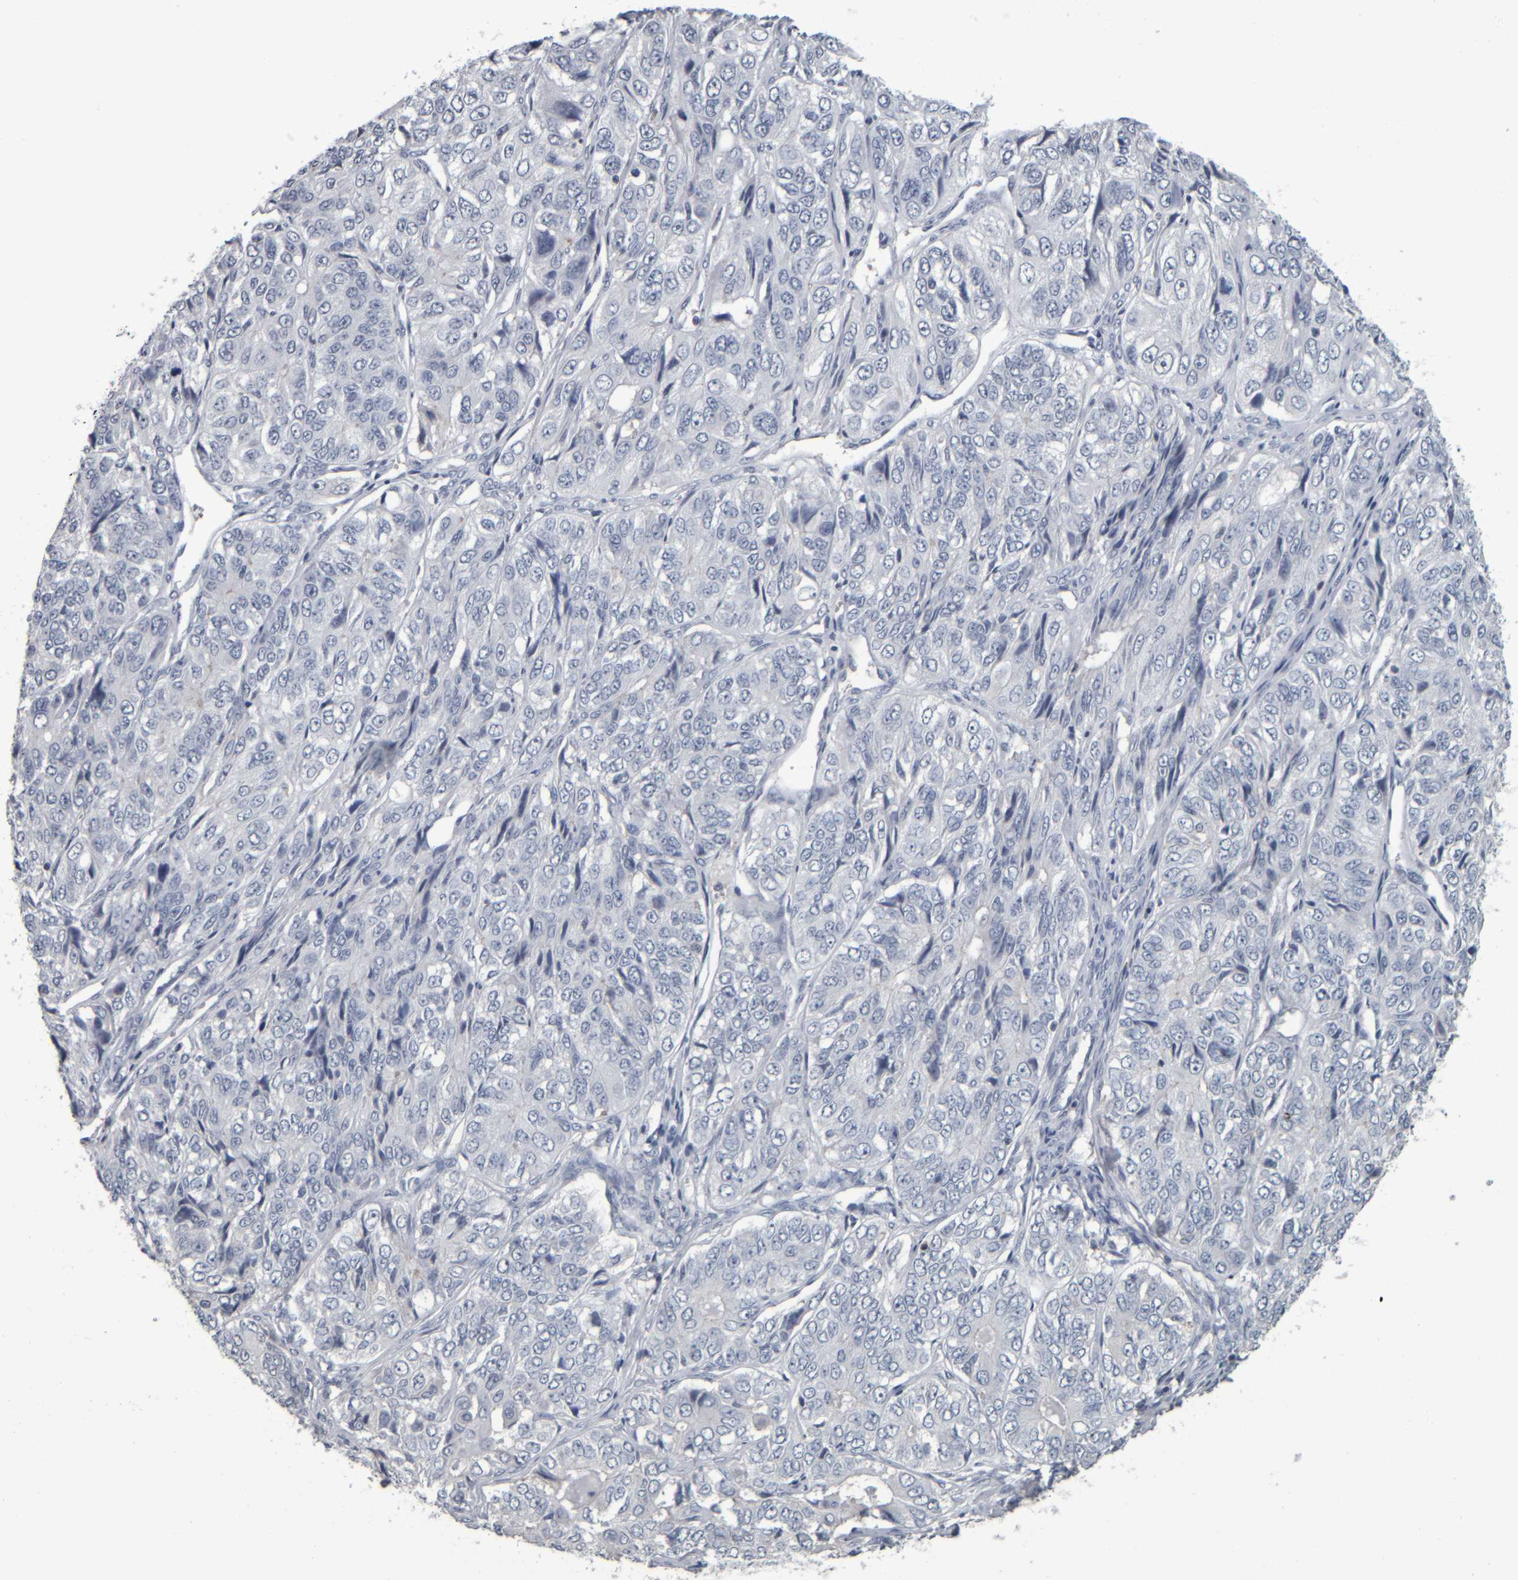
{"staining": {"intensity": "negative", "quantity": "none", "location": "none"}, "tissue": "ovarian cancer", "cell_type": "Tumor cells", "image_type": "cancer", "snomed": [{"axis": "morphology", "description": "Carcinoma, endometroid"}, {"axis": "topography", "description": "Ovary"}], "caption": "Ovarian cancer stained for a protein using immunohistochemistry (IHC) exhibits no staining tumor cells.", "gene": "CAVIN4", "patient": {"sex": "female", "age": 51}}